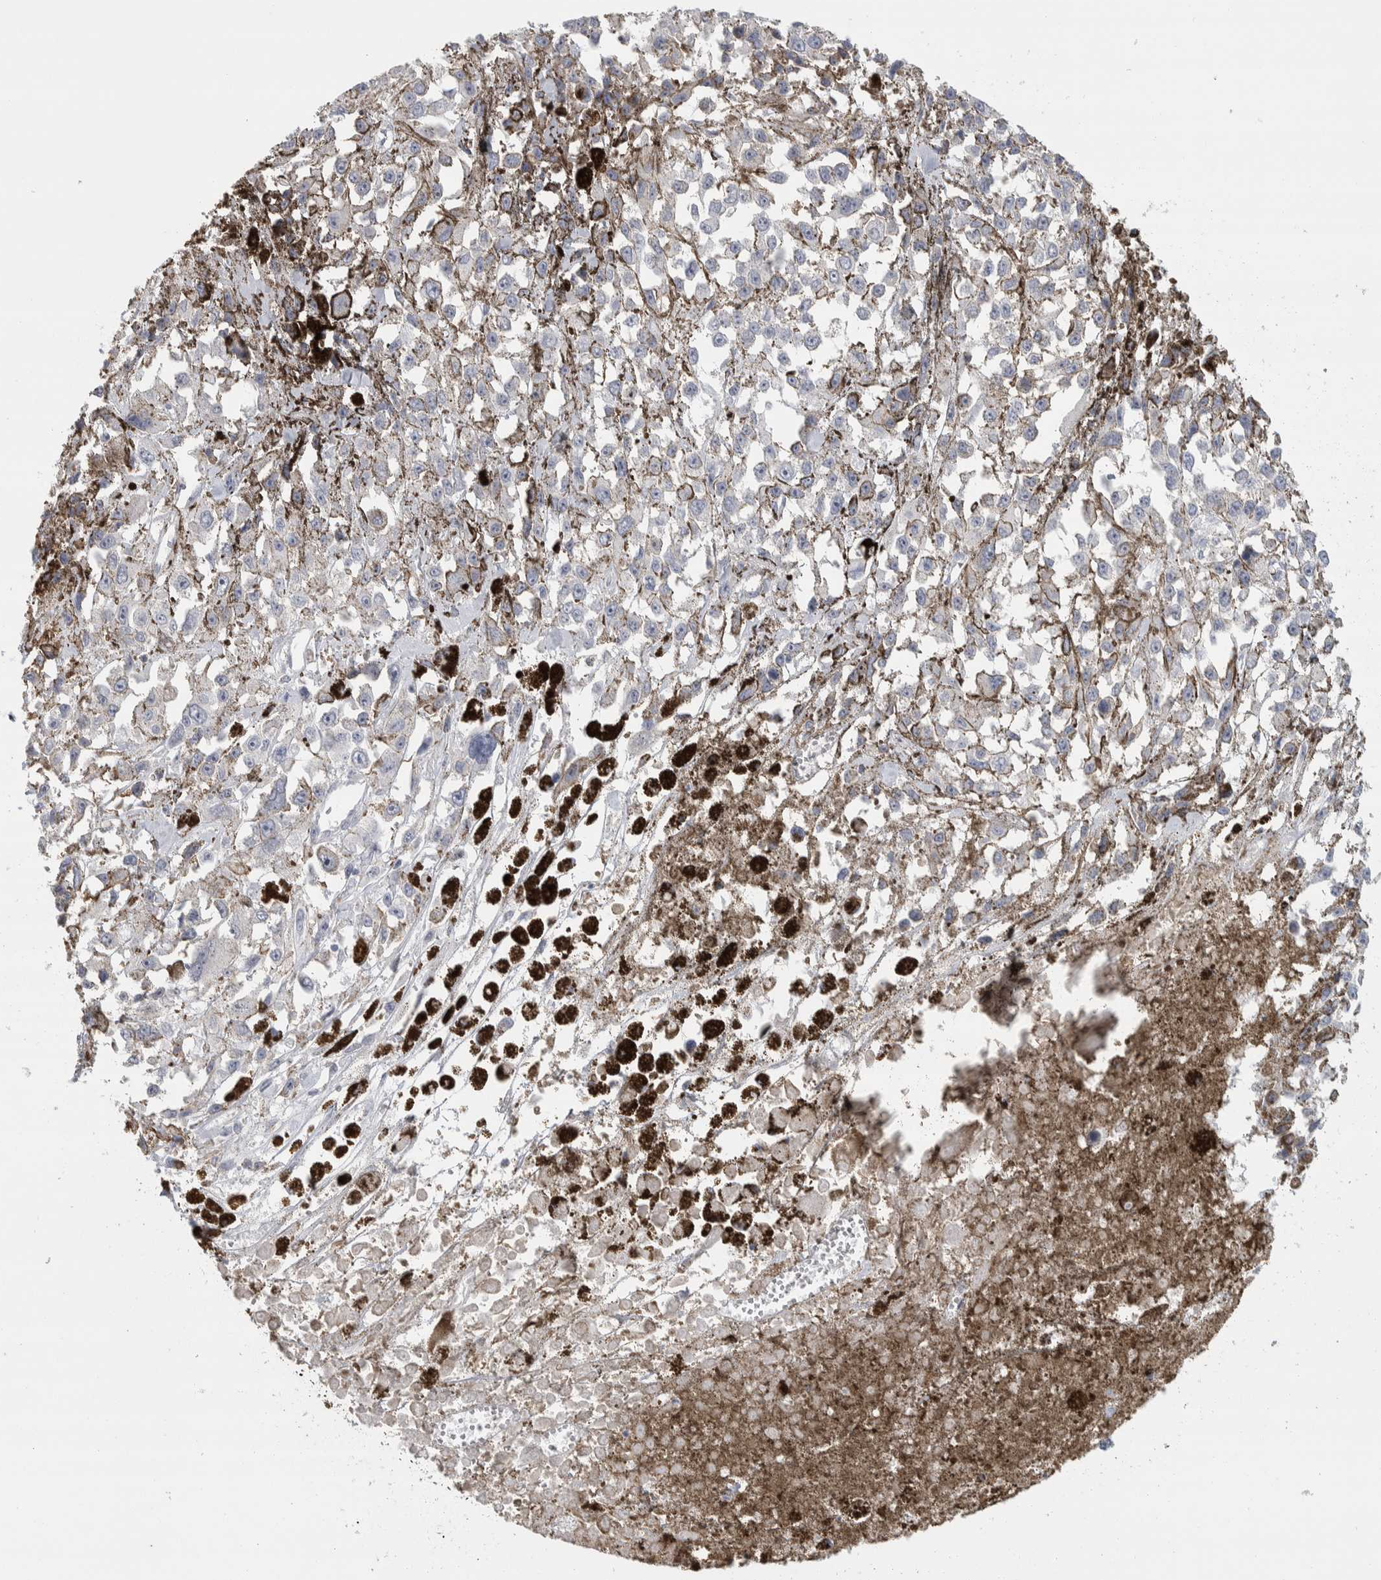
{"staining": {"intensity": "negative", "quantity": "none", "location": "none"}, "tissue": "melanoma", "cell_type": "Tumor cells", "image_type": "cancer", "snomed": [{"axis": "morphology", "description": "Malignant melanoma, Metastatic site"}, {"axis": "topography", "description": "Lymph node"}], "caption": "Micrograph shows no protein expression in tumor cells of malignant melanoma (metastatic site) tissue.", "gene": "DCXR", "patient": {"sex": "male", "age": 59}}